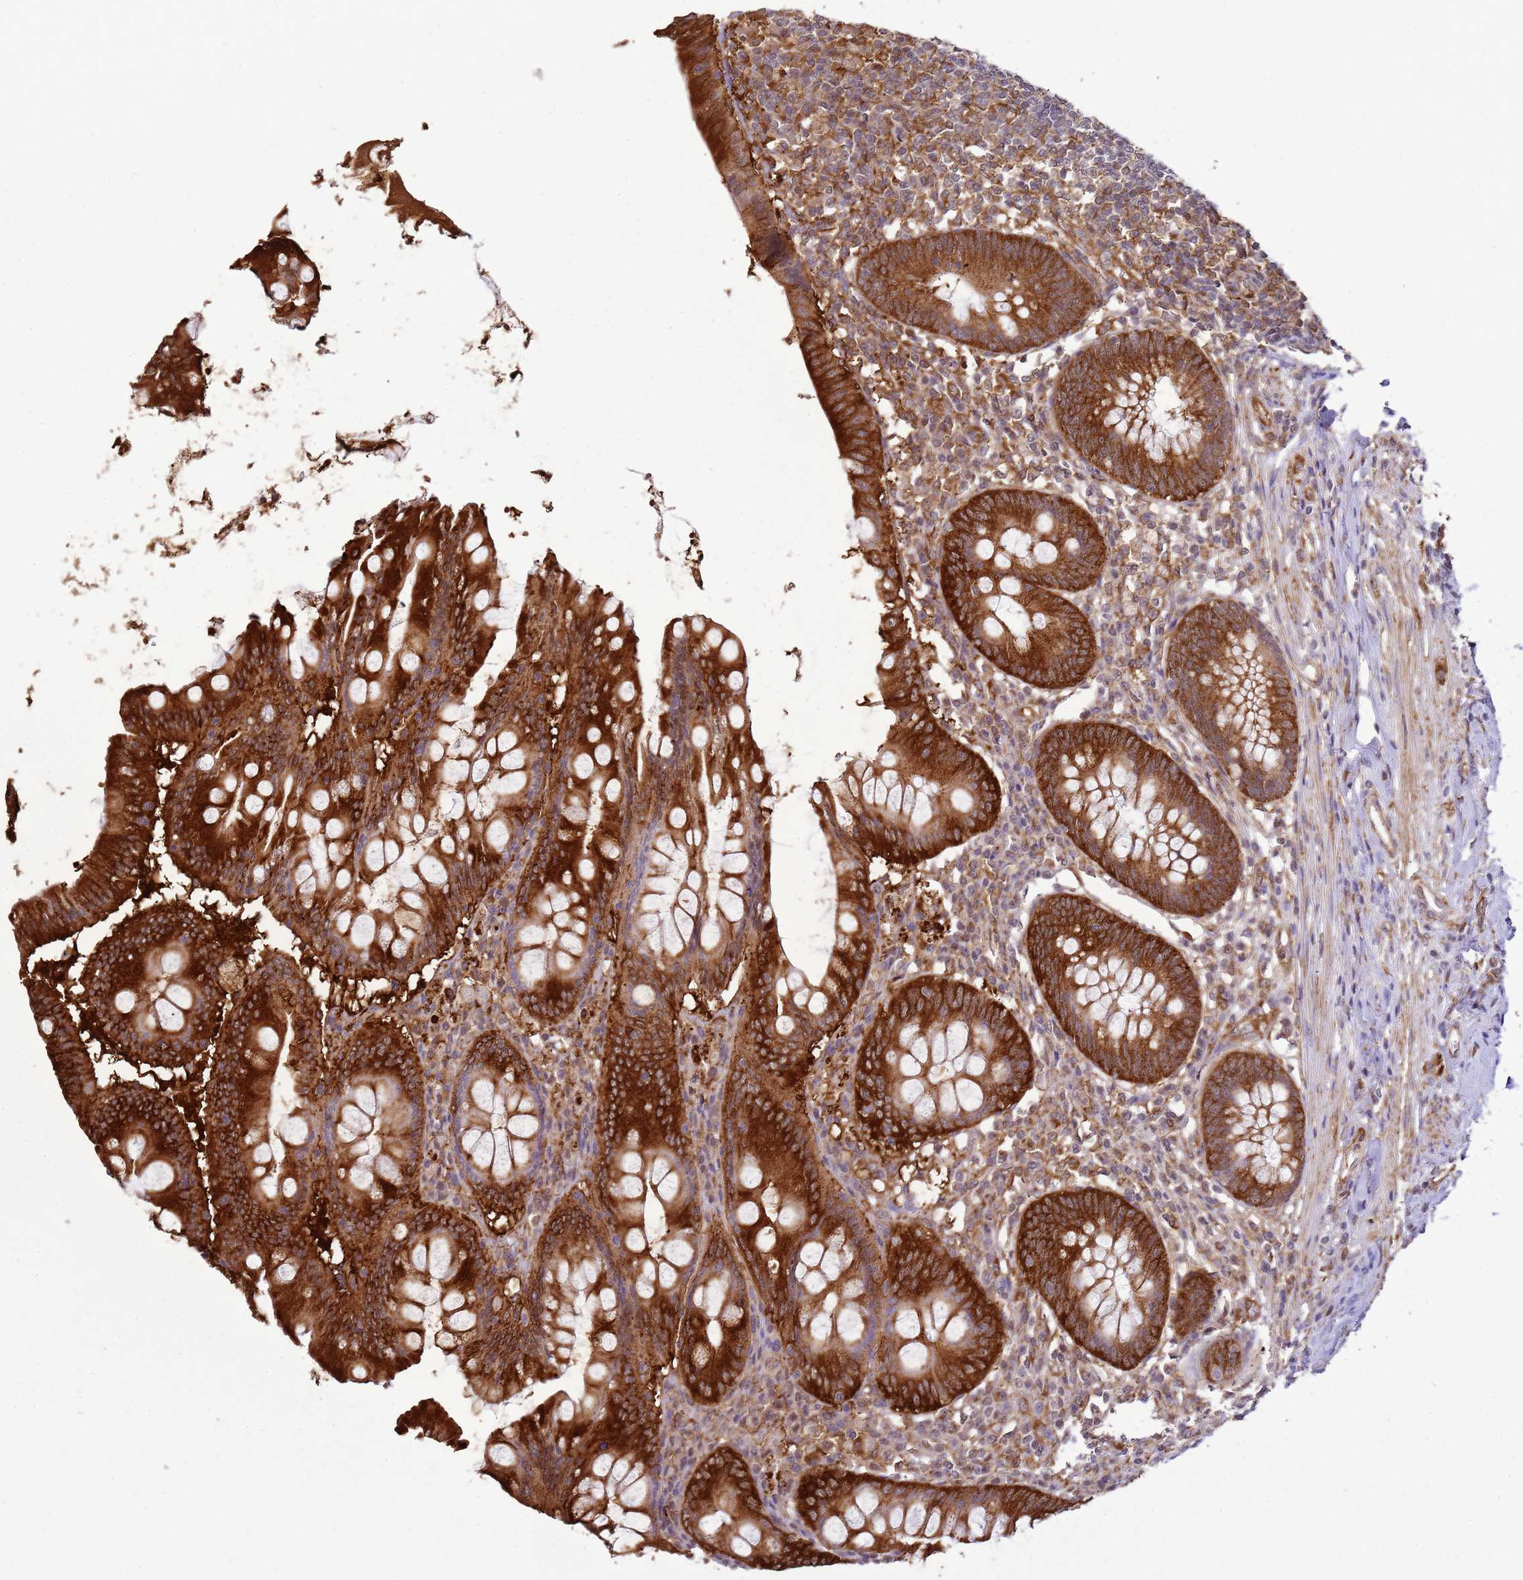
{"staining": {"intensity": "strong", "quantity": ">75%", "location": "cytoplasmic/membranous"}, "tissue": "appendix", "cell_type": "Glandular cells", "image_type": "normal", "snomed": [{"axis": "morphology", "description": "Normal tissue, NOS"}, {"axis": "topography", "description": "Appendix"}], "caption": "This image exhibits IHC staining of benign appendix, with high strong cytoplasmic/membranous positivity in approximately >75% of glandular cells.", "gene": "GABRE", "patient": {"sex": "female", "age": 54}}